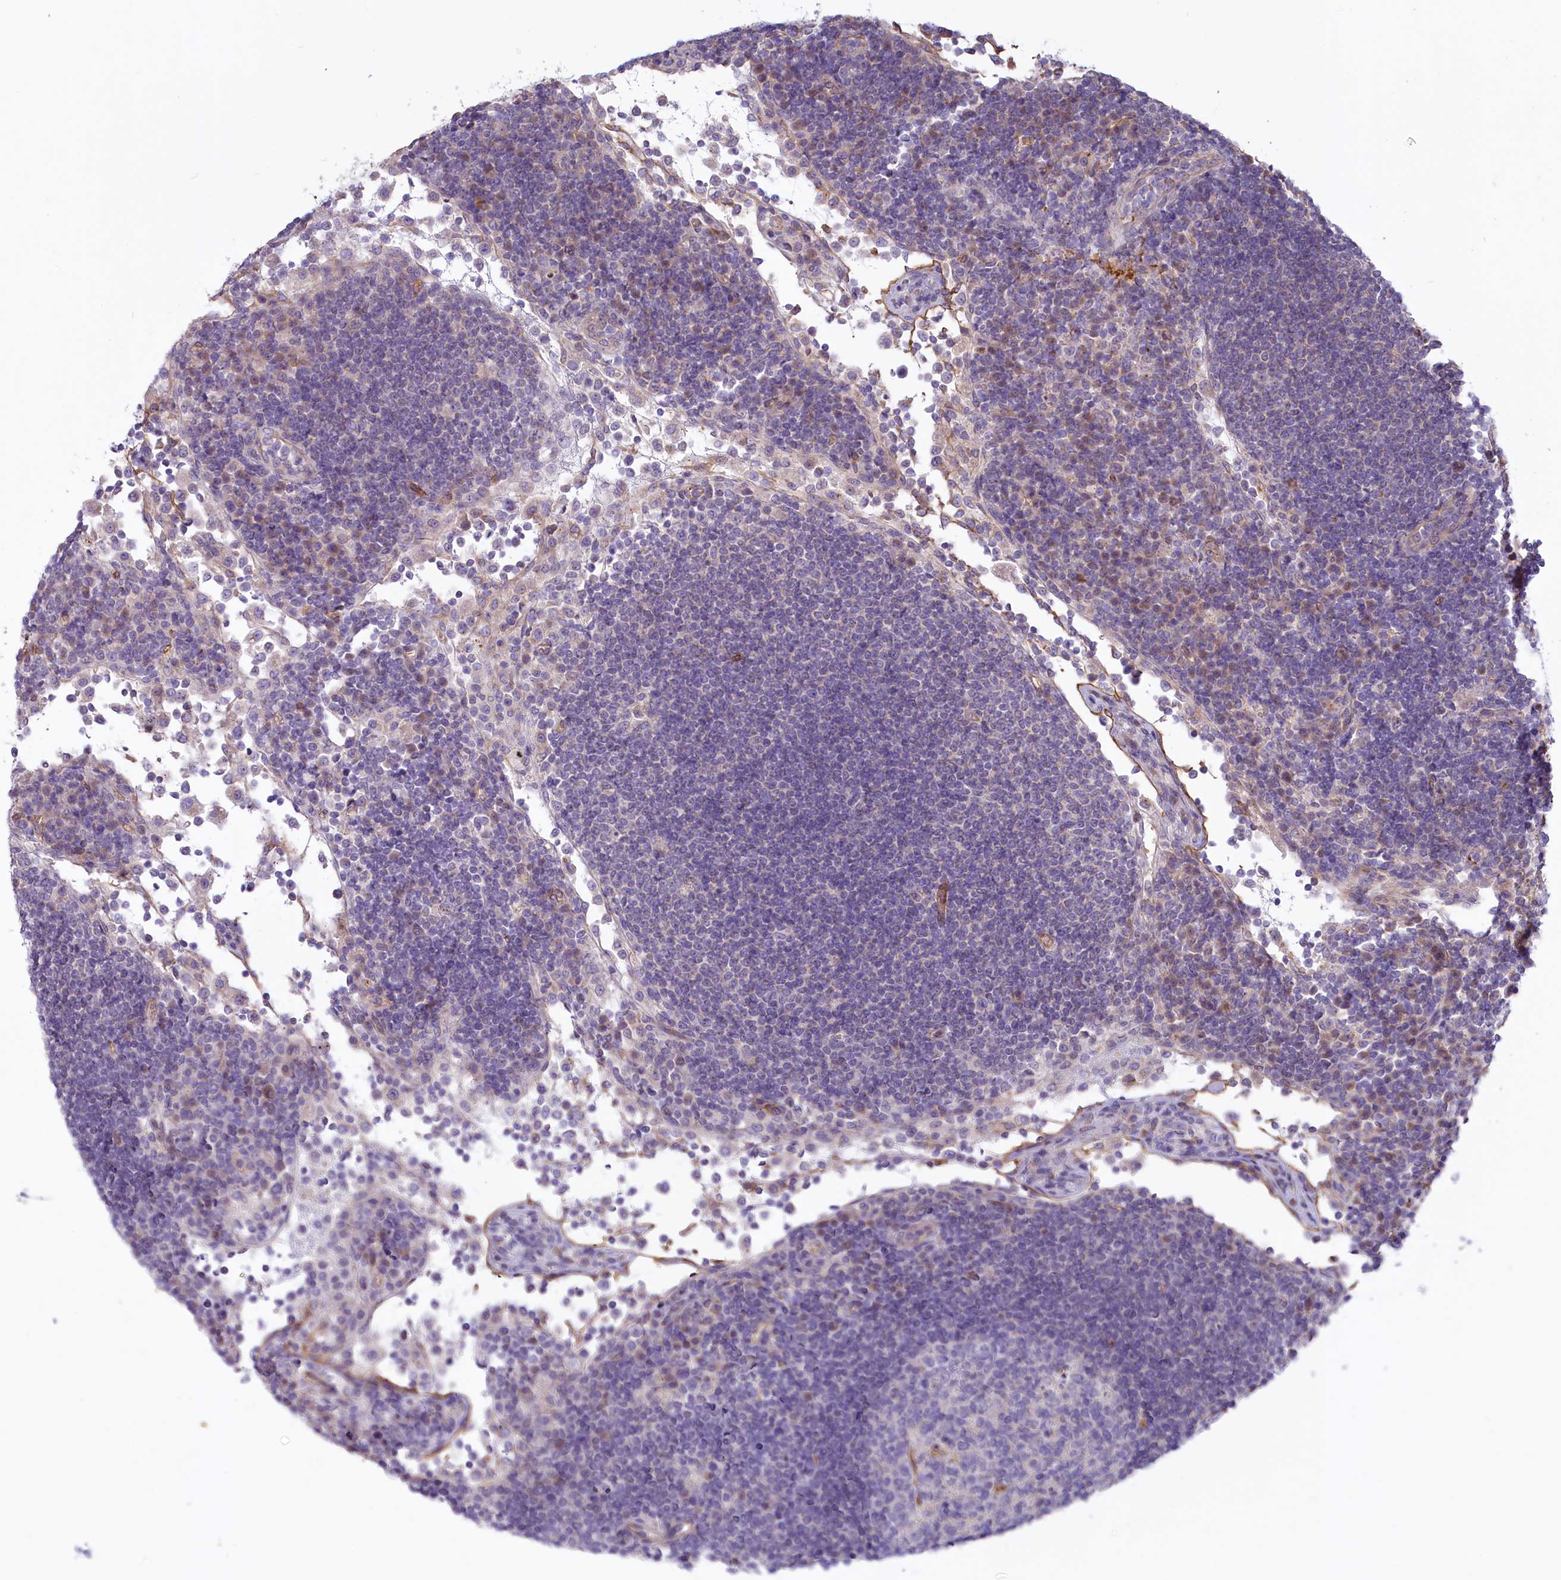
{"staining": {"intensity": "negative", "quantity": "none", "location": "none"}, "tissue": "lymph node", "cell_type": "Germinal center cells", "image_type": "normal", "snomed": [{"axis": "morphology", "description": "Normal tissue, NOS"}, {"axis": "topography", "description": "Lymph node"}], "caption": "The immunohistochemistry (IHC) micrograph has no significant positivity in germinal center cells of lymph node. The staining was performed using DAB (3,3'-diaminobenzidine) to visualize the protein expression in brown, while the nuclei were stained in blue with hematoxylin (Magnification: 20x).", "gene": "LMOD3", "patient": {"sex": "female", "age": 53}}